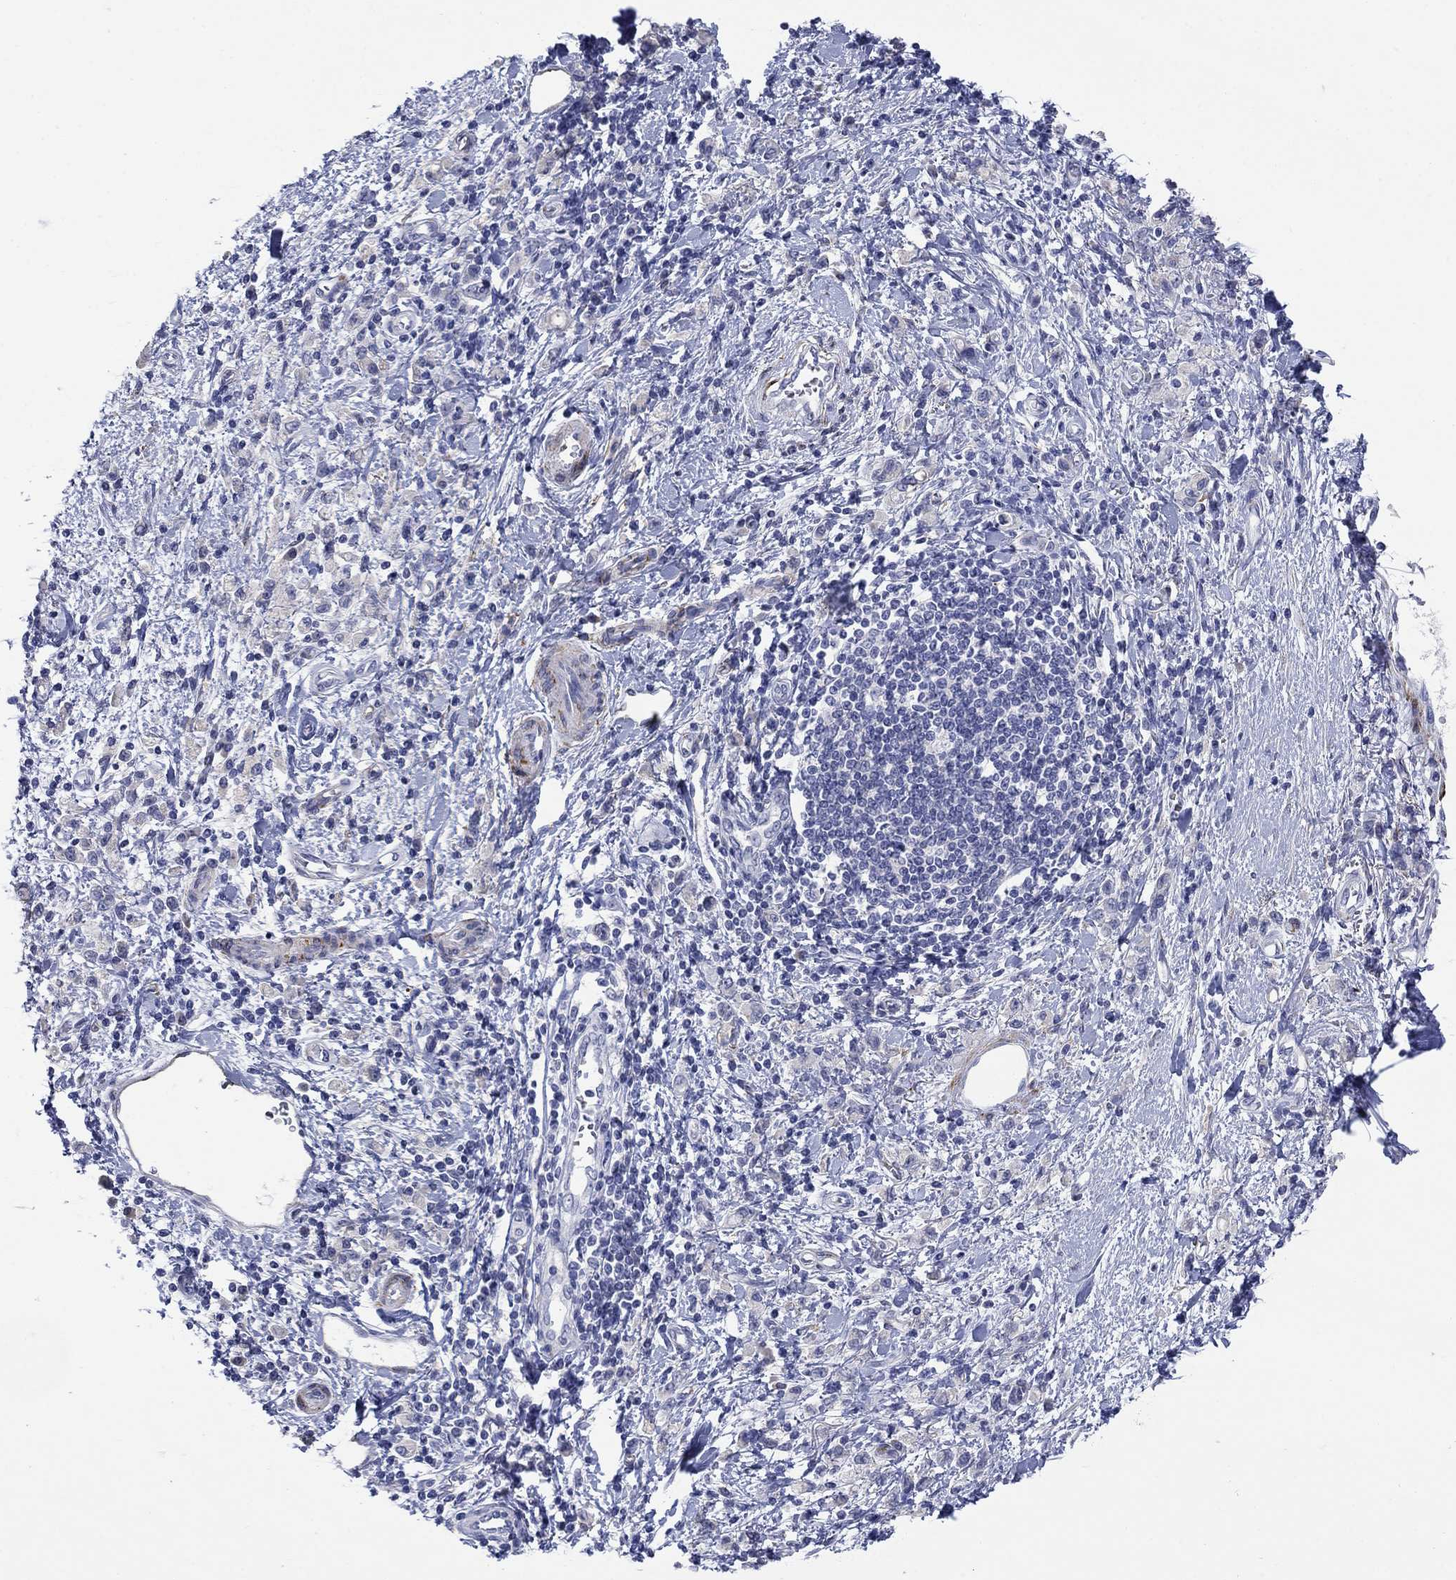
{"staining": {"intensity": "negative", "quantity": "none", "location": "none"}, "tissue": "stomach cancer", "cell_type": "Tumor cells", "image_type": "cancer", "snomed": [{"axis": "morphology", "description": "Adenocarcinoma, NOS"}, {"axis": "topography", "description": "Stomach"}], "caption": "Adenocarcinoma (stomach) was stained to show a protein in brown. There is no significant expression in tumor cells.", "gene": "PTPRZ1", "patient": {"sex": "male", "age": 77}}